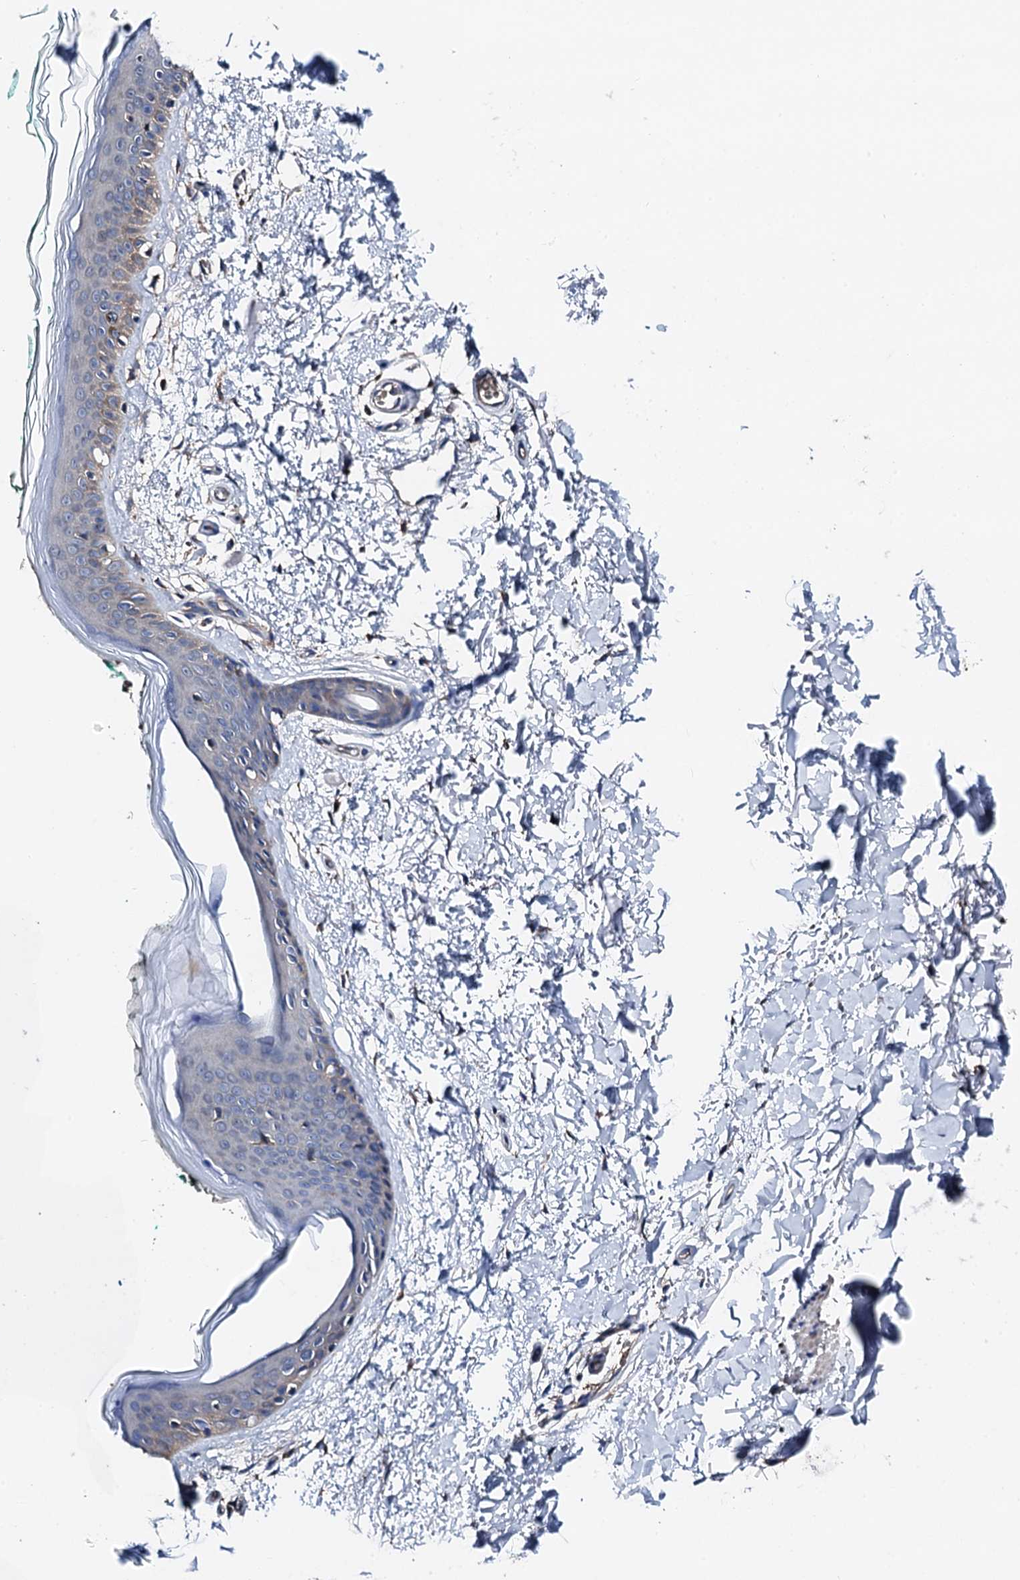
{"staining": {"intensity": "weak", "quantity": ">75%", "location": "cytoplasmic/membranous"}, "tissue": "skin", "cell_type": "Fibroblasts", "image_type": "normal", "snomed": [{"axis": "morphology", "description": "Normal tissue, NOS"}, {"axis": "topography", "description": "Skin"}], "caption": "A photomicrograph of human skin stained for a protein displays weak cytoplasmic/membranous brown staining in fibroblasts. (IHC, brightfield microscopy, high magnification).", "gene": "TRAFD1", "patient": {"sex": "male", "age": 62}}